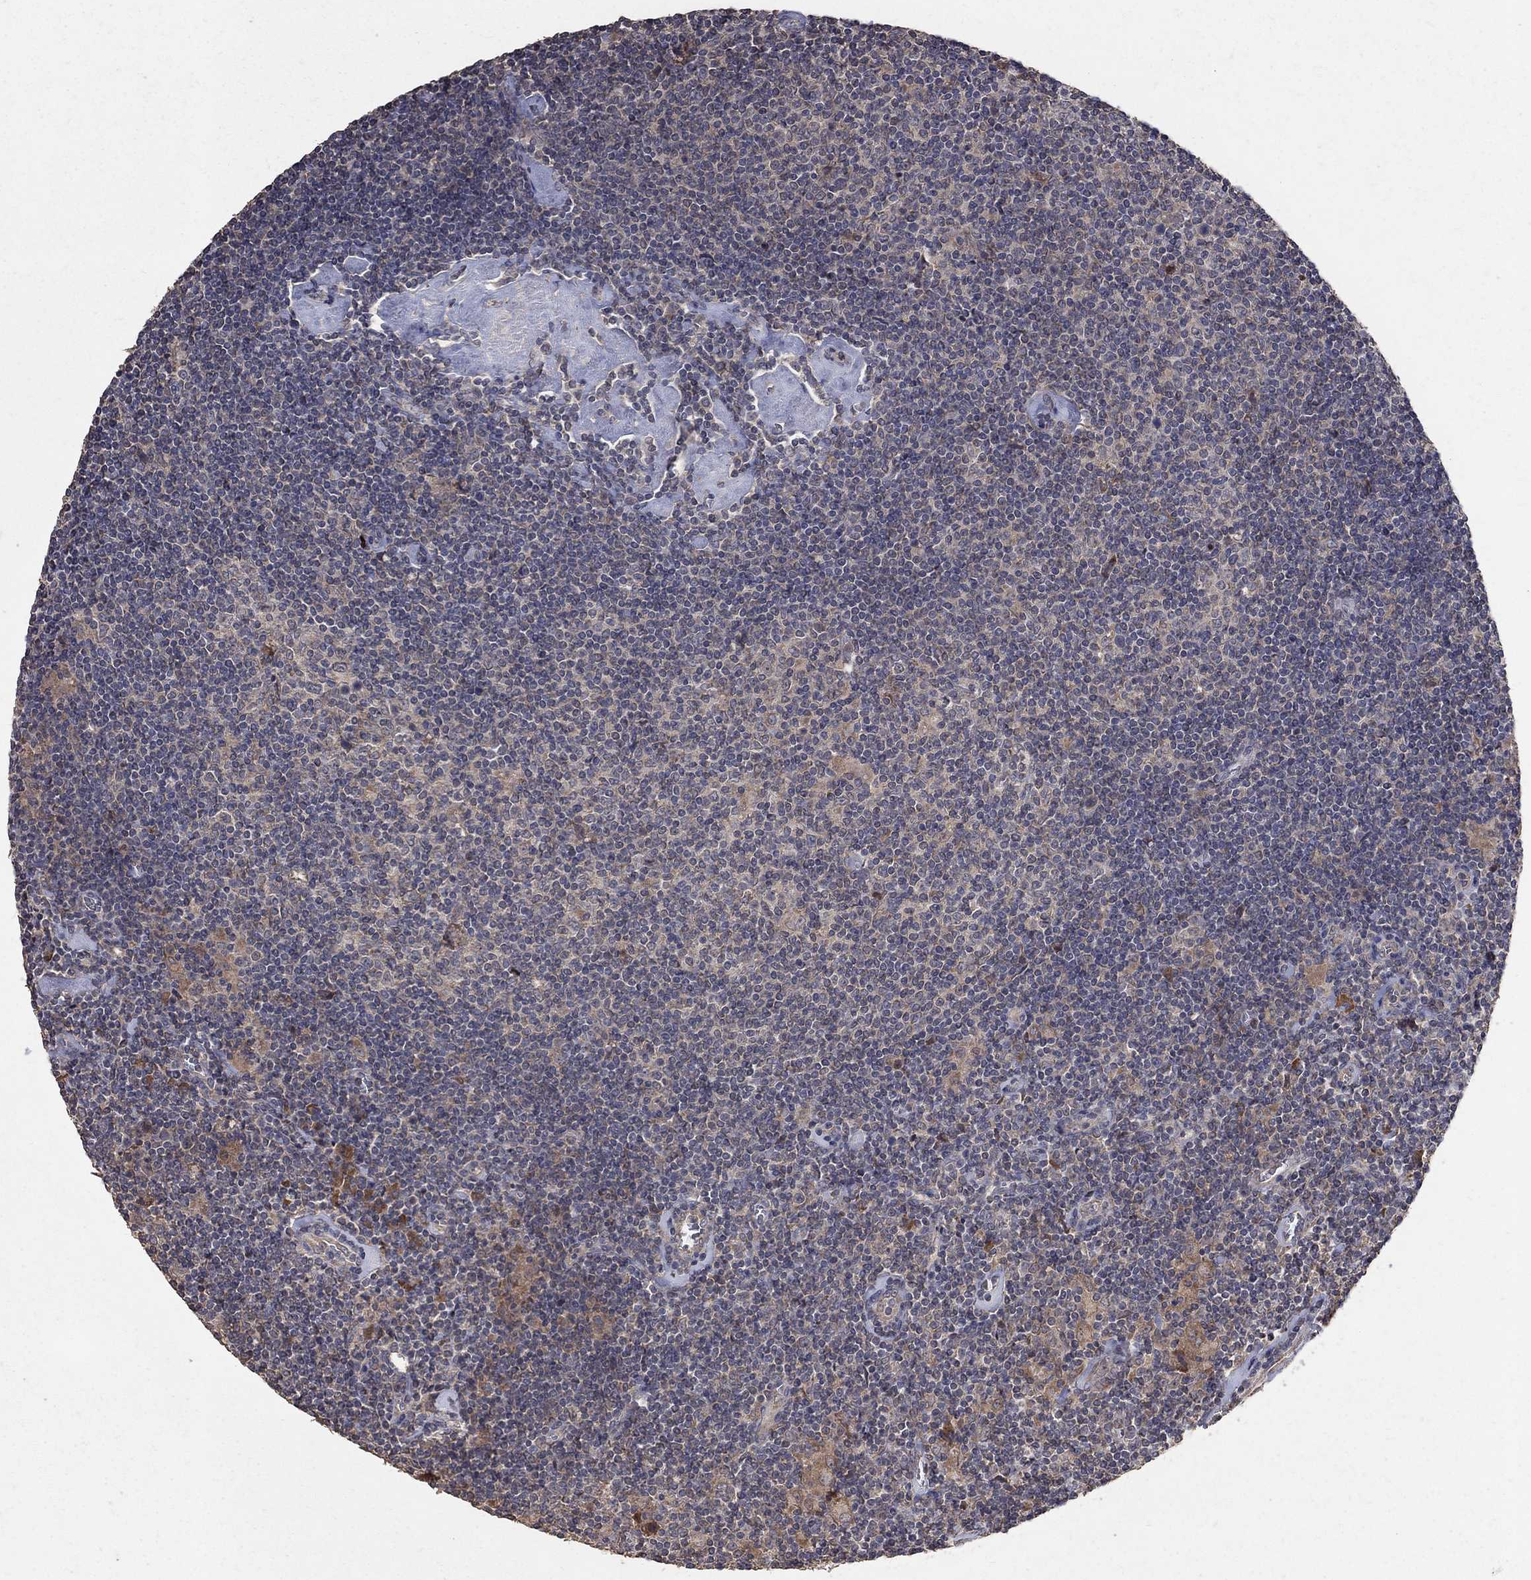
{"staining": {"intensity": "weak", "quantity": ">75%", "location": "cytoplasmic/membranous"}, "tissue": "lymphoma", "cell_type": "Tumor cells", "image_type": "cancer", "snomed": [{"axis": "morphology", "description": "Hodgkin's disease, NOS"}, {"axis": "topography", "description": "Lymph node"}], "caption": "IHC micrograph of neoplastic tissue: Hodgkin's disease stained using immunohistochemistry demonstrates low levels of weak protein expression localized specifically in the cytoplasmic/membranous of tumor cells, appearing as a cytoplasmic/membranous brown color.", "gene": "C17orf75", "patient": {"sex": "male", "age": 40}}